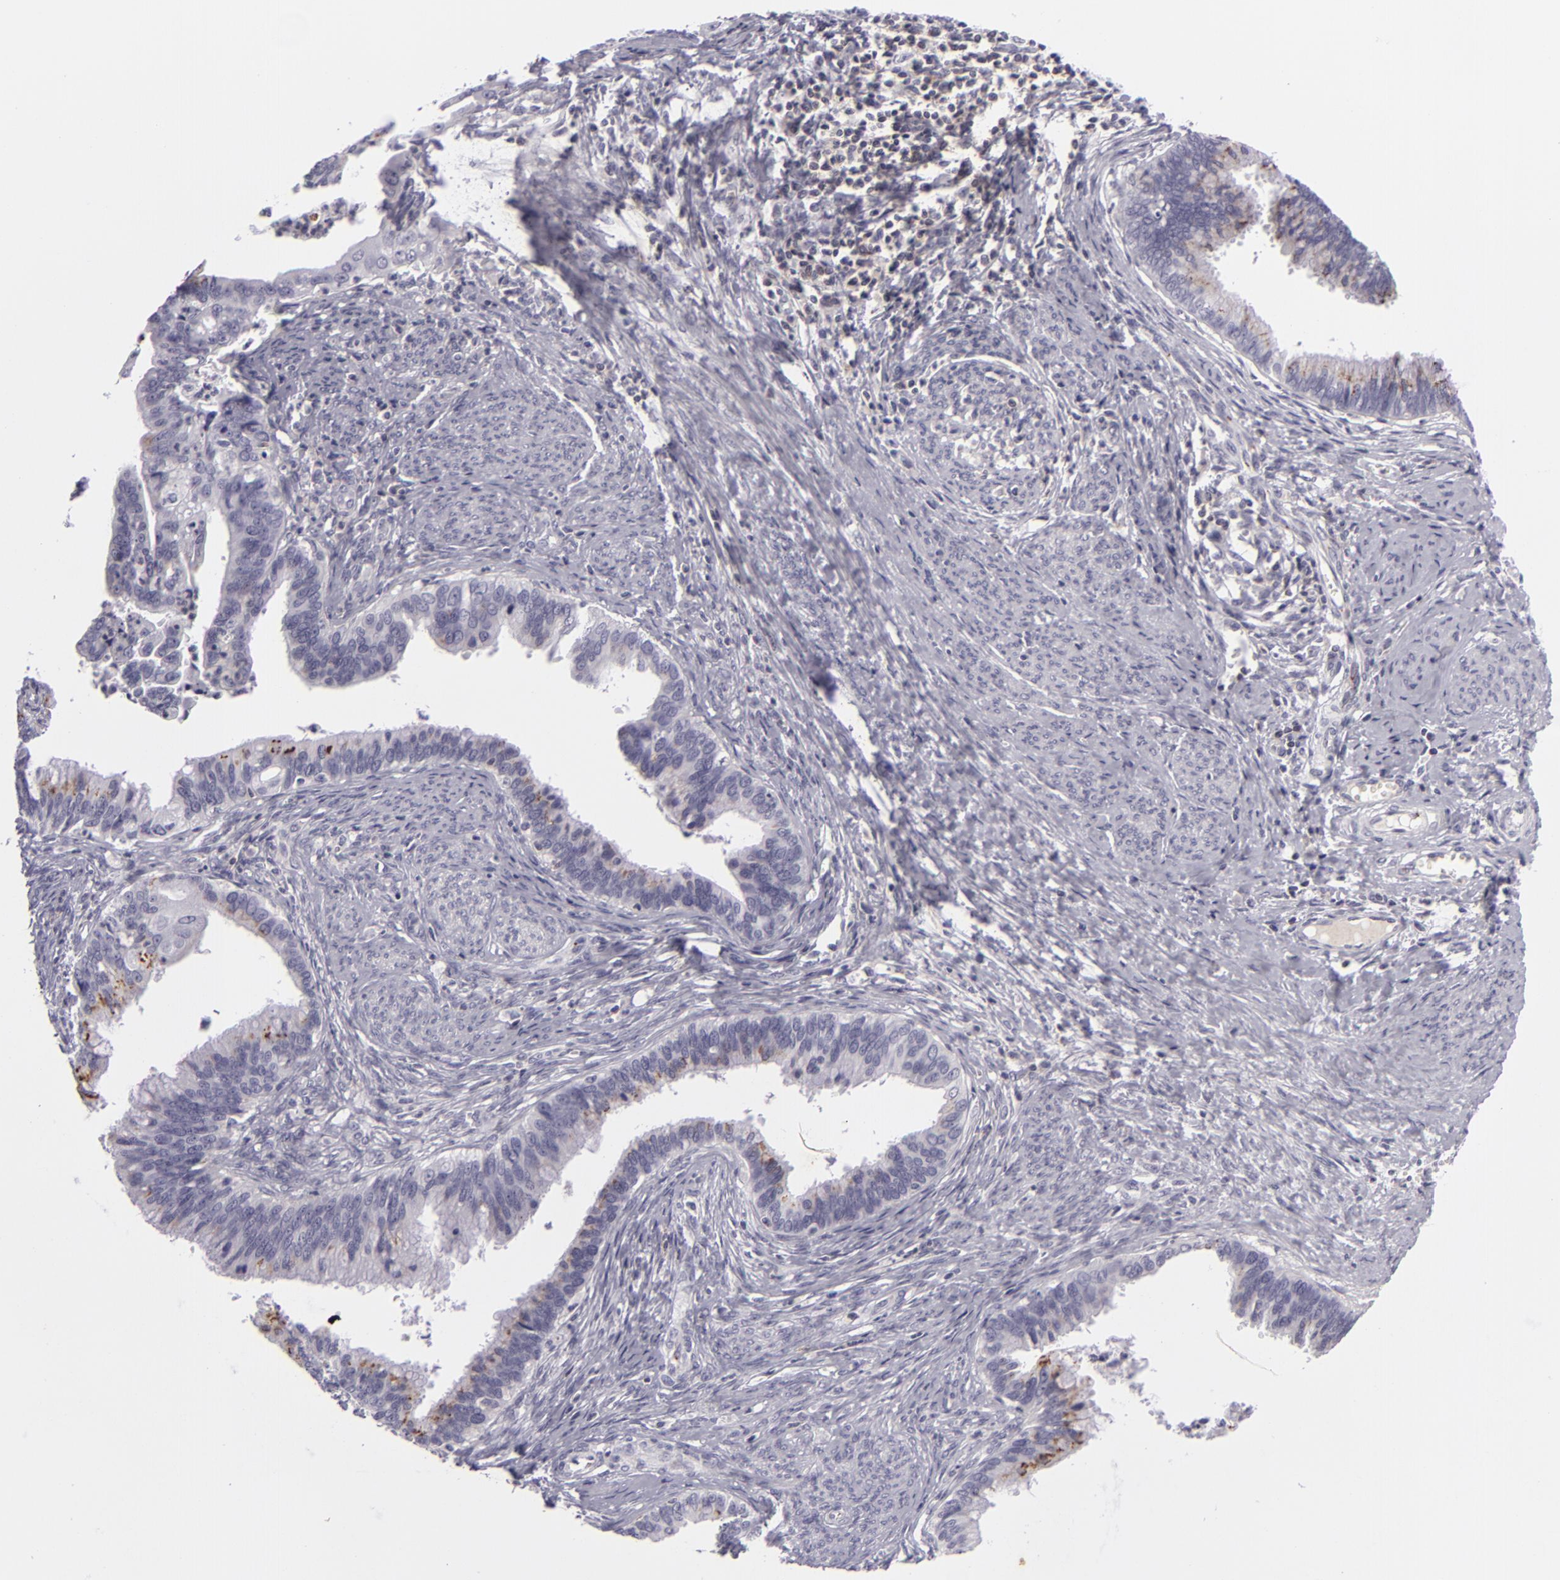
{"staining": {"intensity": "moderate", "quantity": "25%-75%", "location": "cytoplasmic/membranous"}, "tissue": "cervical cancer", "cell_type": "Tumor cells", "image_type": "cancer", "snomed": [{"axis": "morphology", "description": "Adenocarcinoma, NOS"}, {"axis": "topography", "description": "Cervix"}], "caption": "Human adenocarcinoma (cervical) stained for a protein (brown) displays moderate cytoplasmic/membranous positive staining in approximately 25%-75% of tumor cells.", "gene": "KCNAB2", "patient": {"sex": "female", "age": 47}}